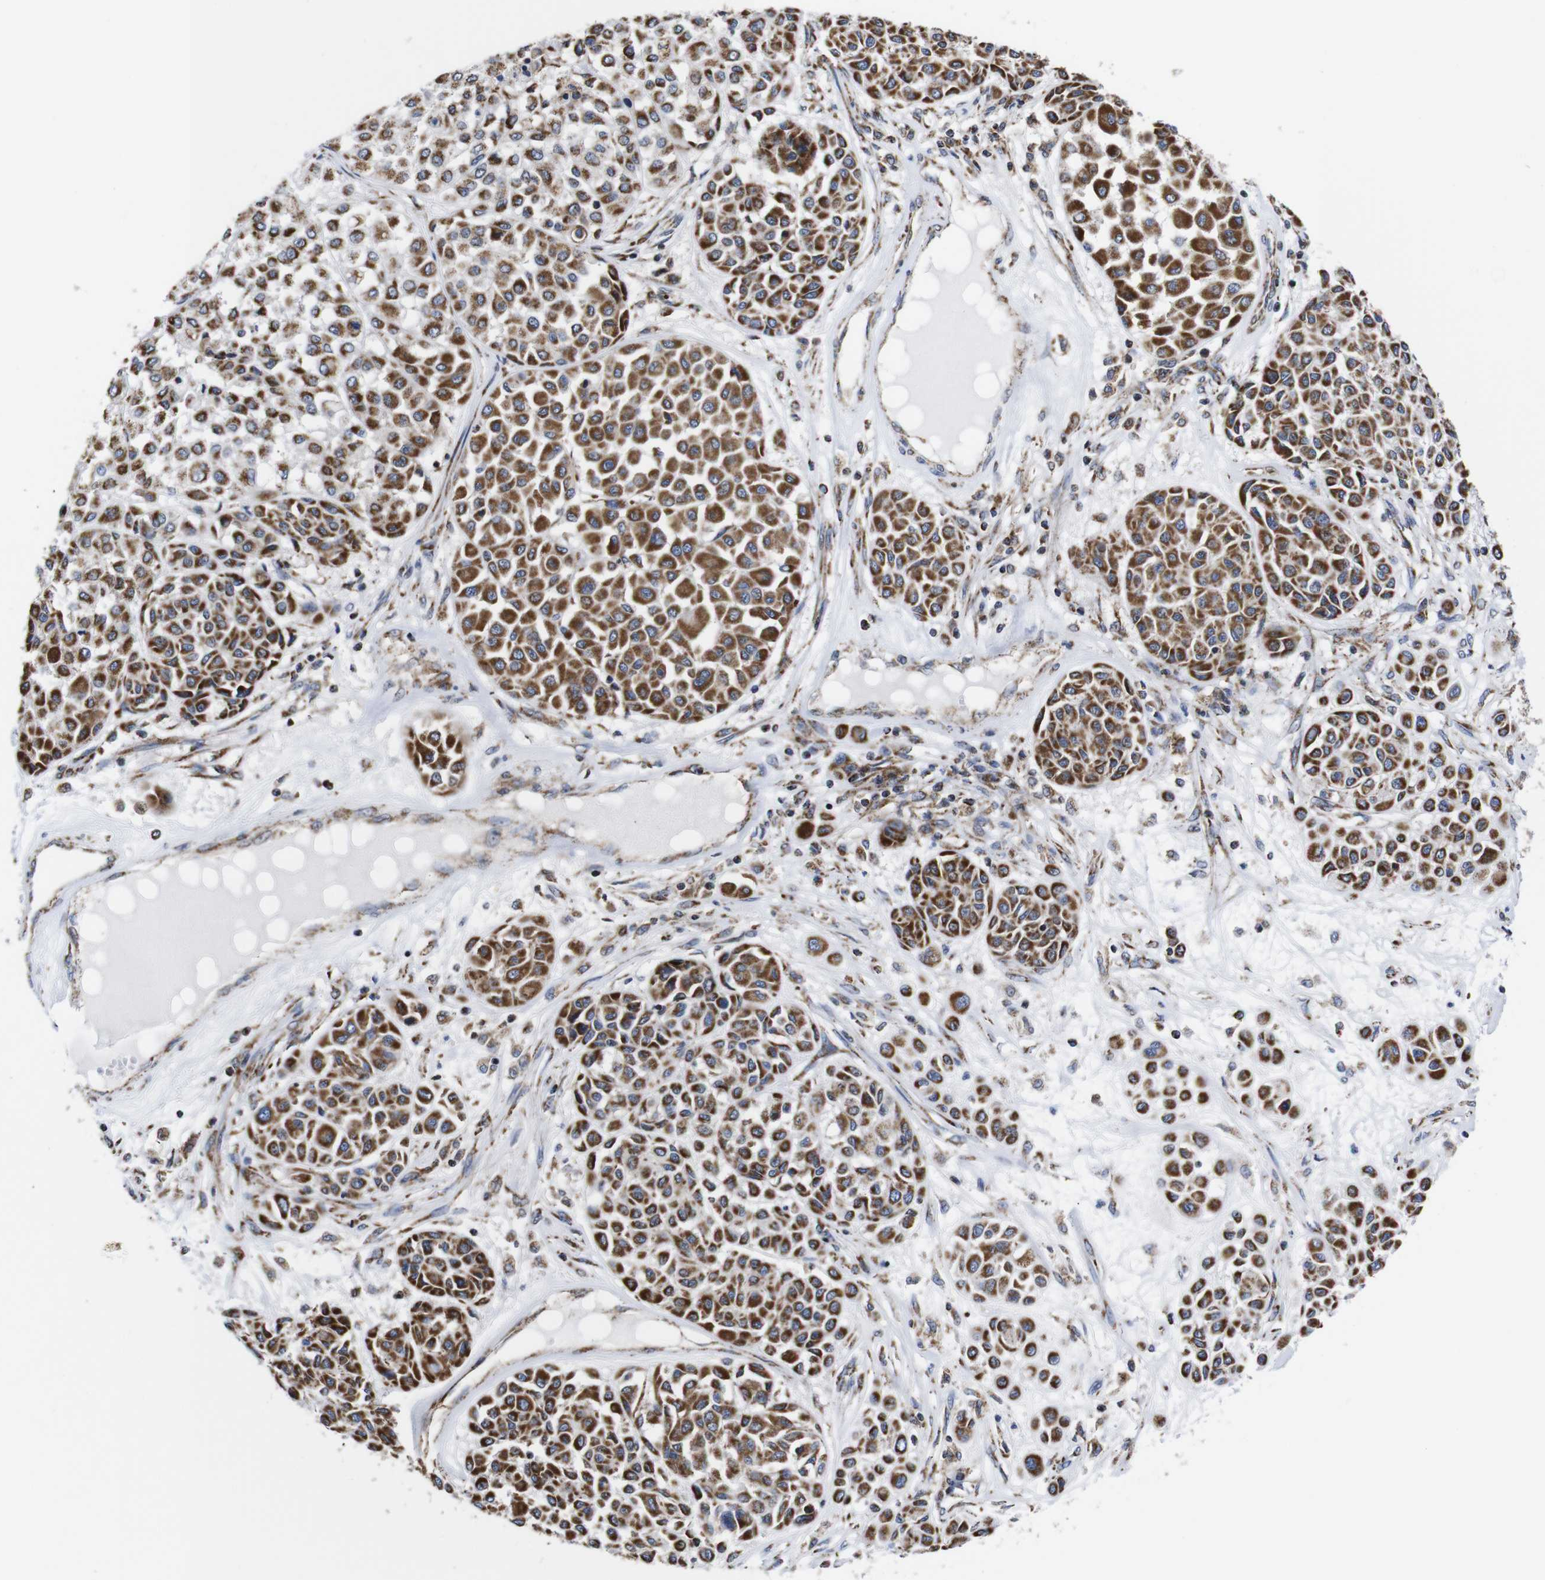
{"staining": {"intensity": "strong", "quantity": ">75%", "location": "cytoplasmic/membranous"}, "tissue": "melanoma", "cell_type": "Tumor cells", "image_type": "cancer", "snomed": [{"axis": "morphology", "description": "Malignant melanoma, Metastatic site"}, {"axis": "topography", "description": "Soft tissue"}], "caption": "Protein expression by immunohistochemistry displays strong cytoplasmic/membranous staining in approximately >75% of tumor cells in malignant melanoma (metastatic site).", "gene": "C17orf80", "patient": {"sex": "male", "age": 41}}